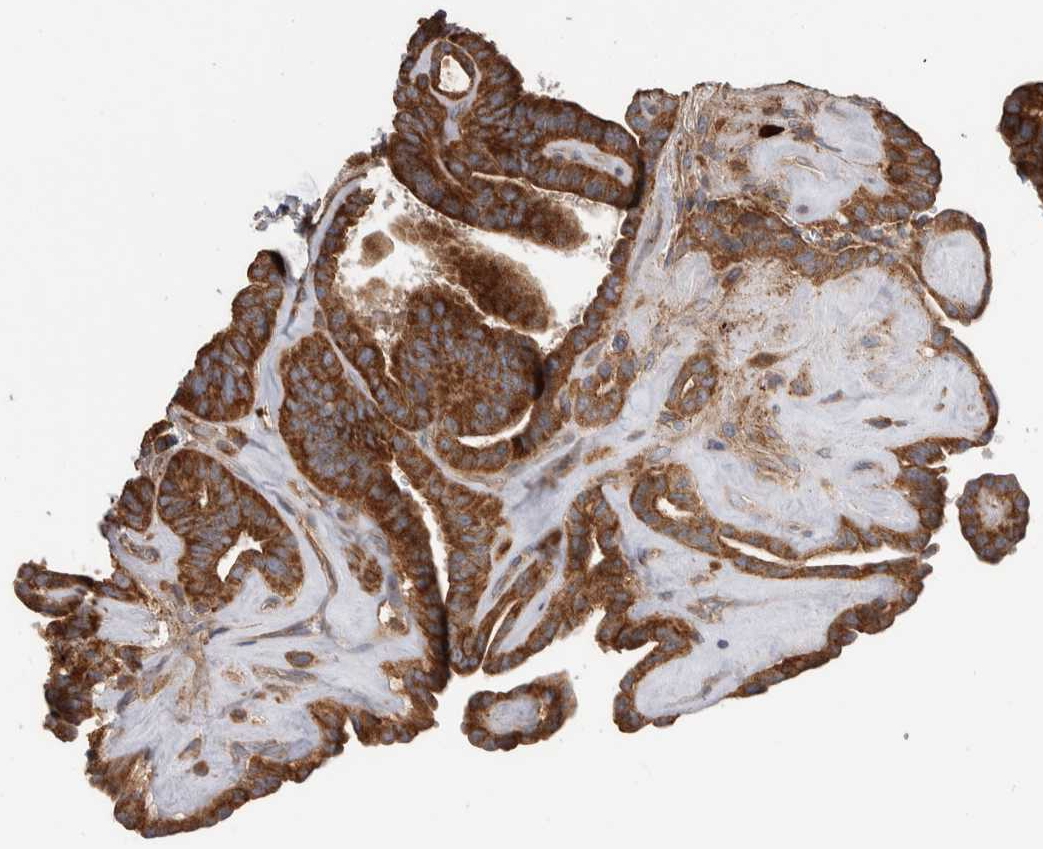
{"staining": {"intensity": "strong", "quantity": ">75%", "location": "cytoplasmic/membranous"}, "tissue": "thyroid cancer", "cell_type": "Tumor cells", "image_type": "cancer", "snomed": [{"axis": "morphology", "description": "Papillary adenocarcinoma, NOS"}, {"axis": "topography", "description": "Thyroid gland"}], "caption": "DAB immunohistochemical staining of human papillary adenocarcinoma (thyroid) shows strong cytoplasmic/membranous protein positivity in about >75% of tumor cells.", "gene": "SDCBP", "patient": {"sex": "male", "age": 77}}